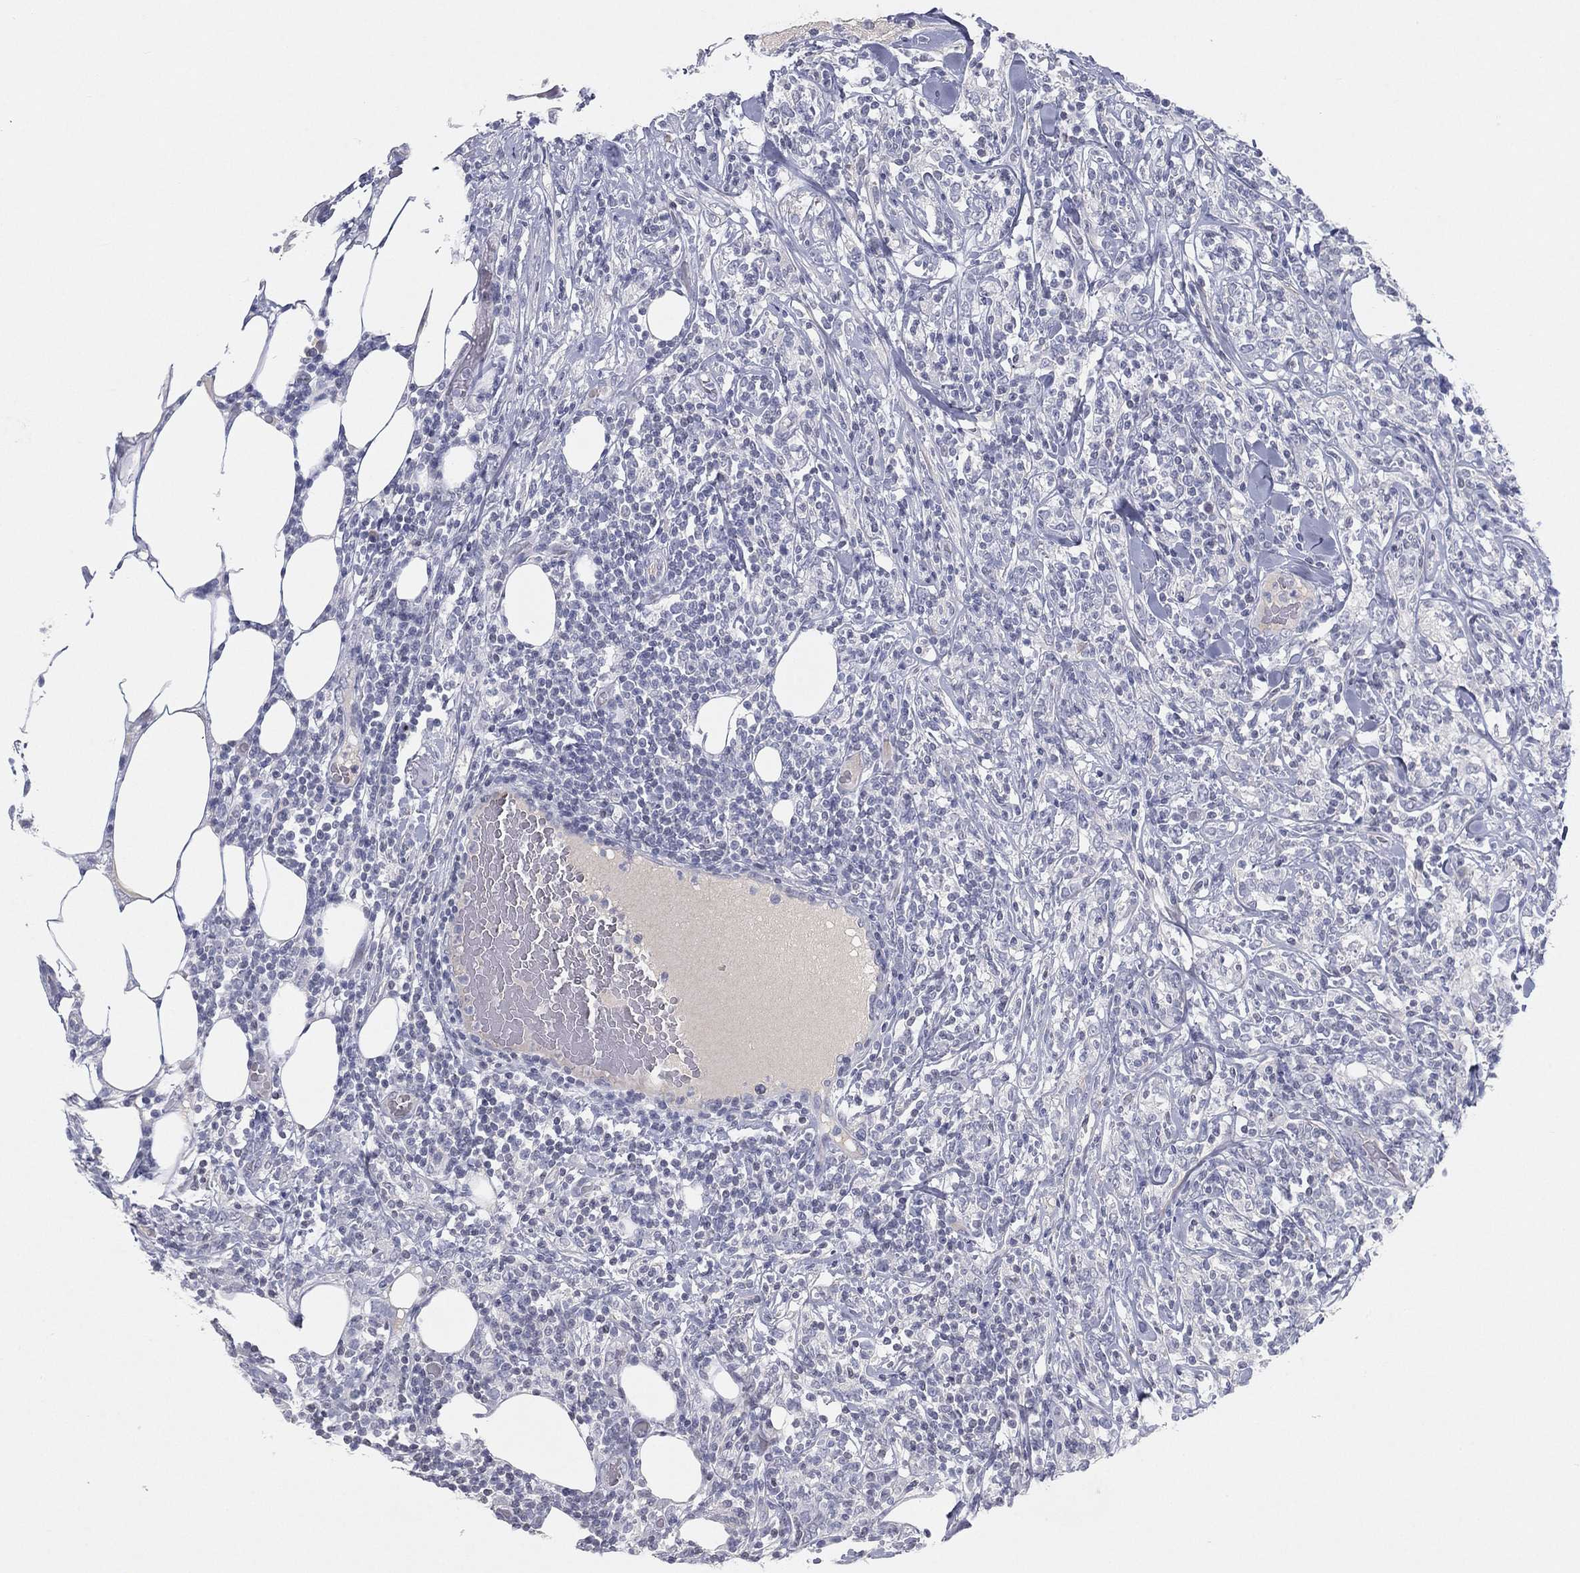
{"staining": {"intensity": "negative", "quantity": "none", "location": "none"}, "tissue": "lymphoma", "cell_type": "Tumor cells", "image_type": "cancer", "snomed": [{"axis": "morphology", "description": "Malignant lymphoma, non-Hodgkin's type, High grade"}, {"axis": "topography", "description": "Lymph node"}], "caption": "This is an IHC micrograph of lymphoma. There is no positivity in tumor cells.", "gene": "CPT1B", "patient": {"sex": "female", "age": 84}}